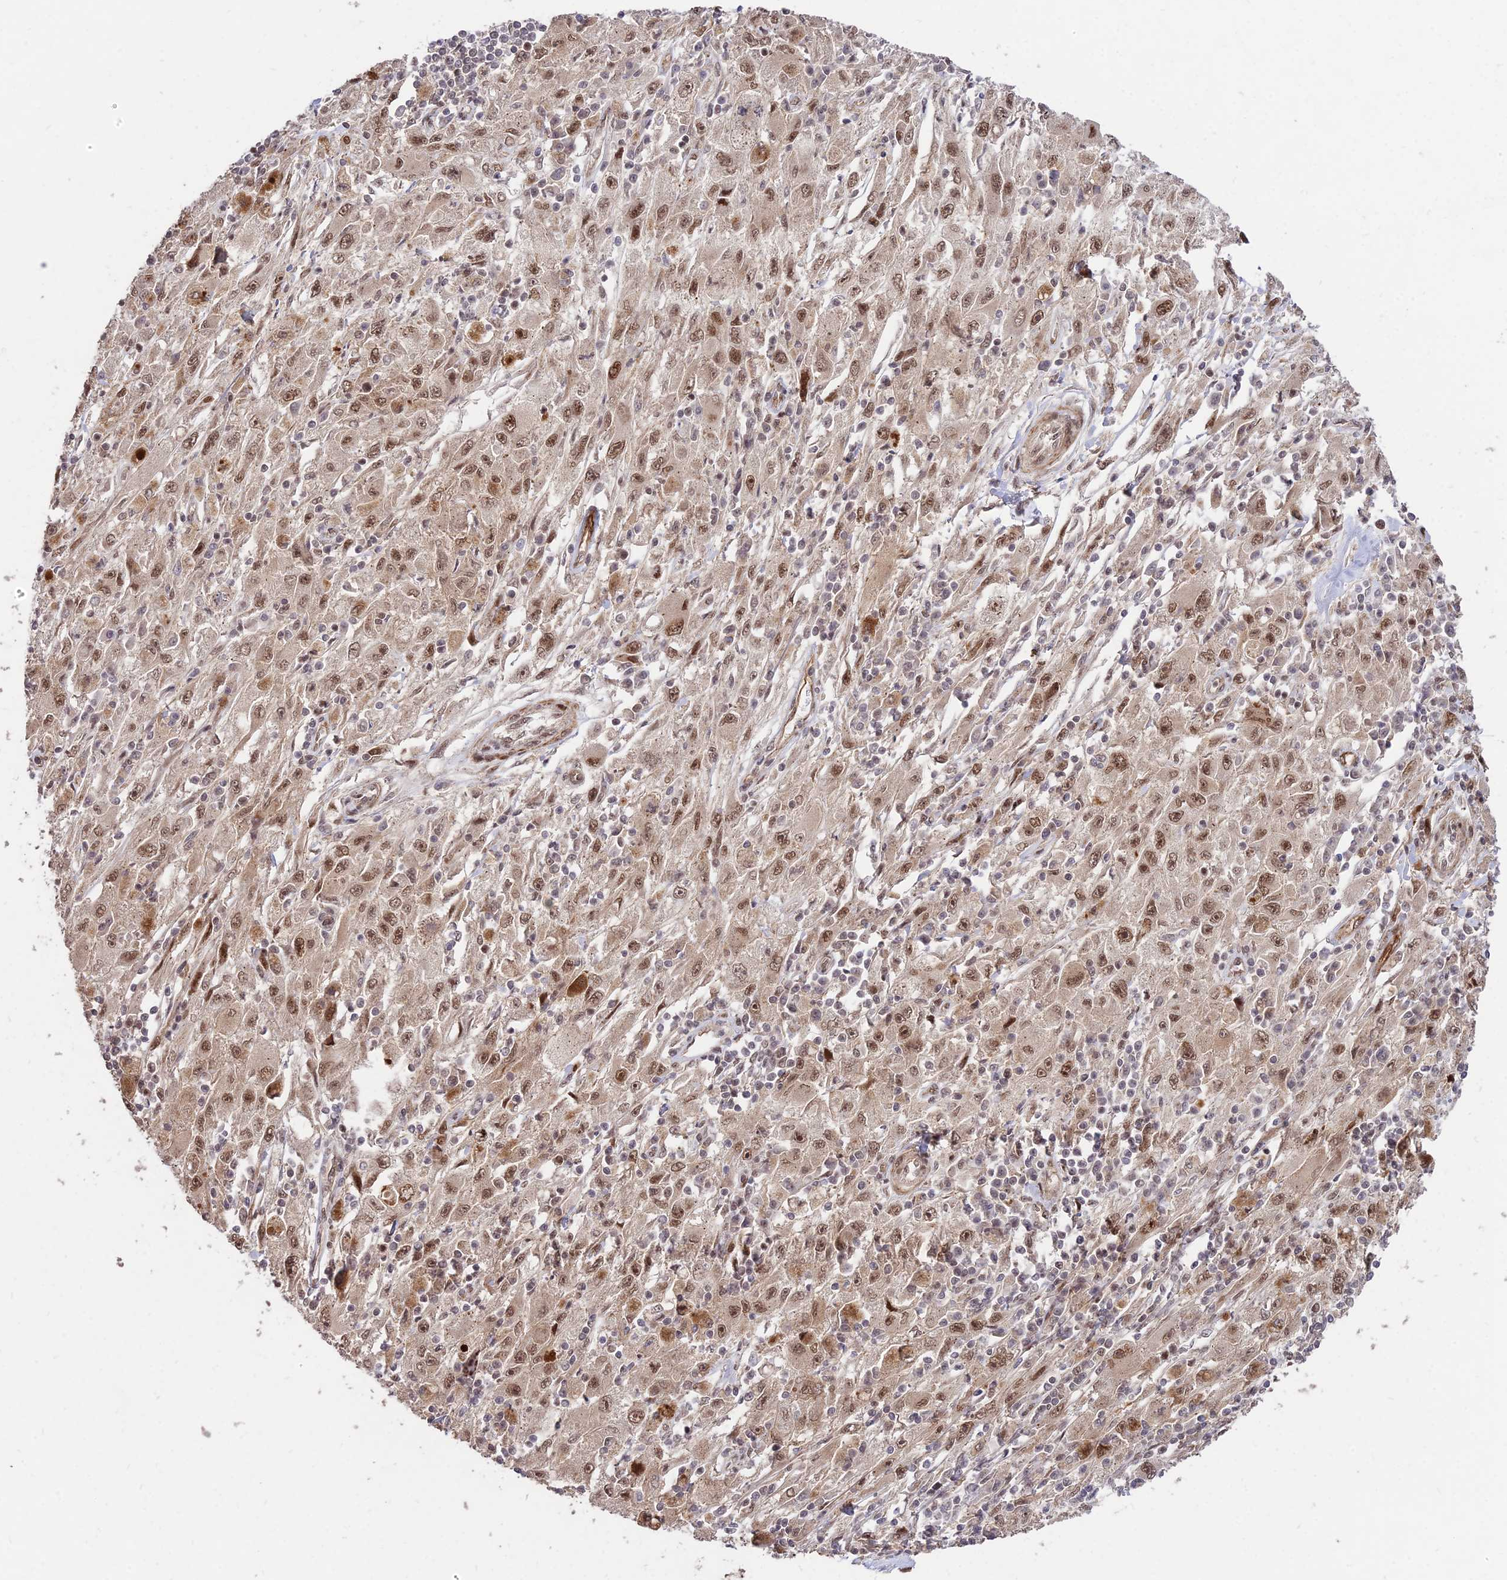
{"staining": {"intensity": "moderate", "quantity": ">75%", "location": "nuclear"}, "tissue": "melanoma", "cell_type": "Tumor cells", "image_type": "cancer", "snomed": [{"axis": "morphology", "description": "Malignant melanoma, Metastatic site"}, {"axis": "topography", "description": "Skin"}], "caption": "Protein expression analysis of human melanoma reveals moderate nuclear staining in approximately >75% of tumor cells.", "gene": "ZNF85", "patient": {"sex": "male", "age": 53}}